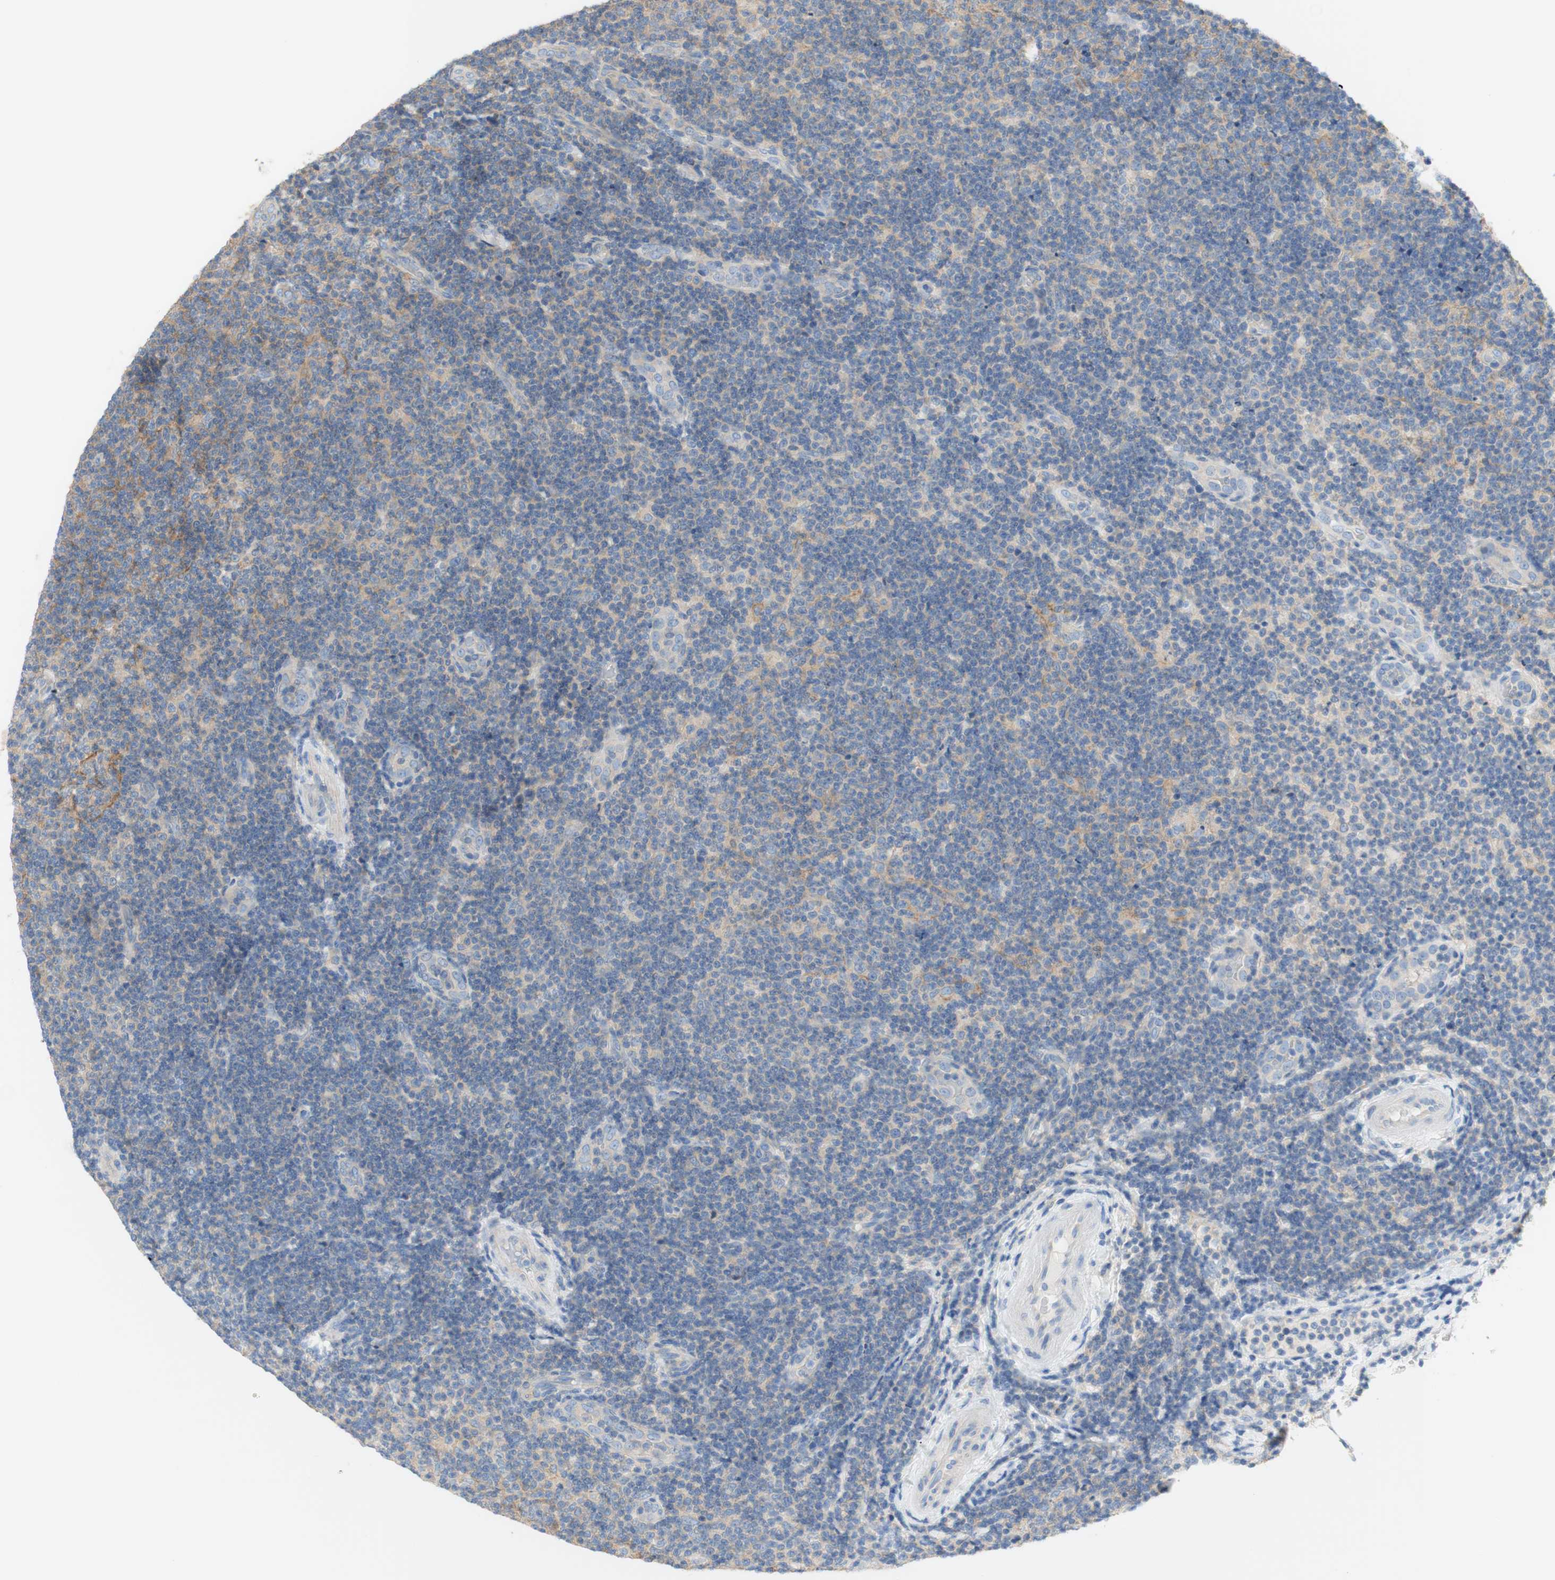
{"staining": {"intensity": "negative", "quantity": "none", "location": "none"}, "tissue": "lymphoma", "cell_type": "Tumor cells", "image_type": "cancer", "snomed": [{"axis": "morphology", "description": "Malignant lymphoma, non-Hodgkin's type, Low grade"}, {"axis": "topography", "description": "Lymph node"}], "caption": "Immunohistochemistry of human lymphoma shows no staining in tumor cells.", "gene": "ATP2B1", "patient": {"sex": "male", "age": 83}}